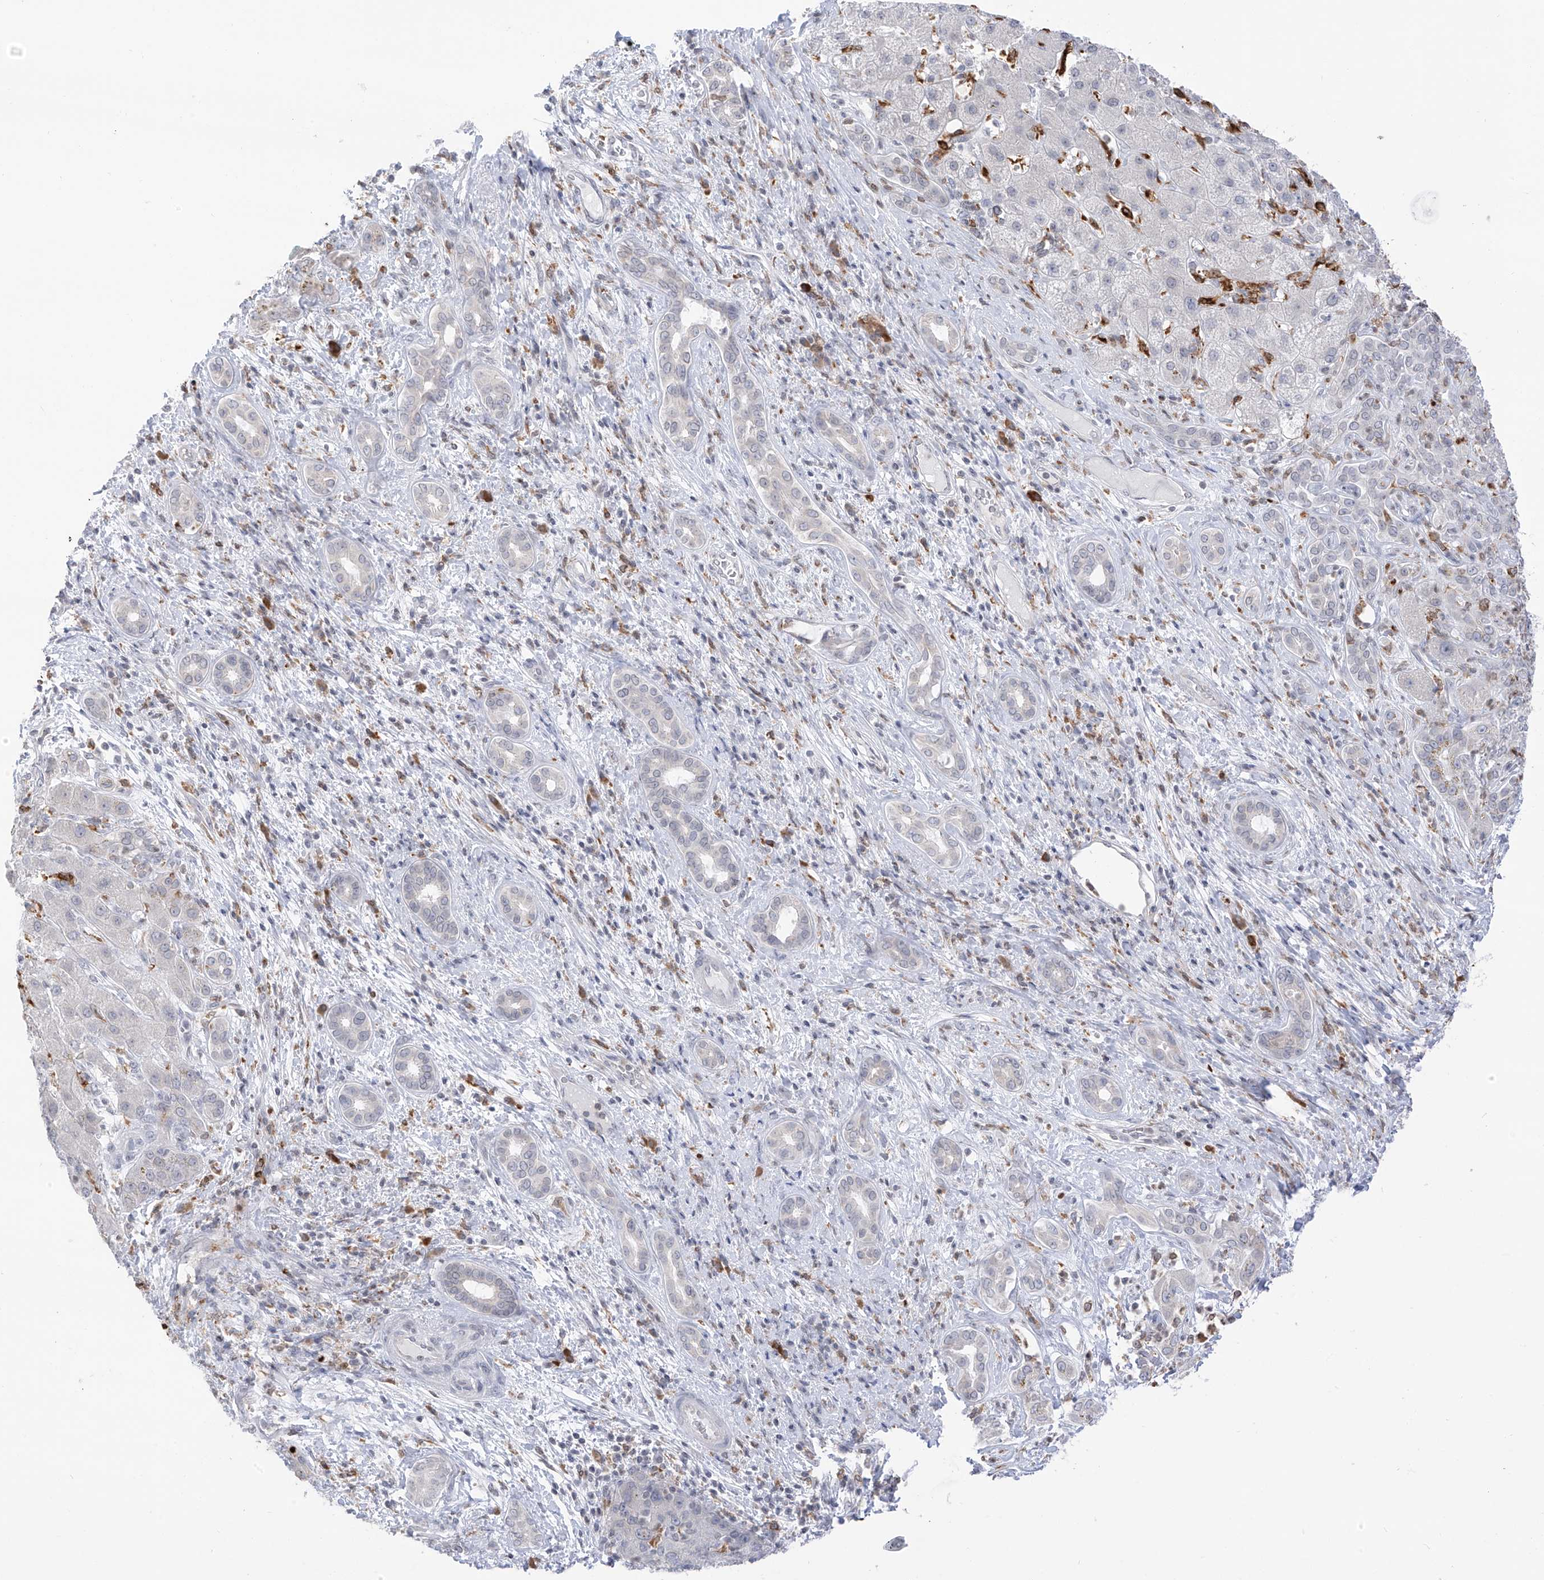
{"staining": {"intensity": "negative", "quantity": "none", "location": "none"}, "tissue": "liver cancer", "cell_type": "Tumor cells", "image_type": "cancer", "snomed": [{"axis": "morphology", "description": "Carcinoma, Hepatocellular, NOS"}, {"axis": "topography", "description": "Liver"}], "caption": "Tumor cells show no significant protein staining in hepatocellular carcinoma (liver). (DAB (3,3'-diaminobenzidine) immunohistochemistry (IHC), high magnification).", "gene": "TBXAS1", "patient": {"sex": "male", "age": 65}}